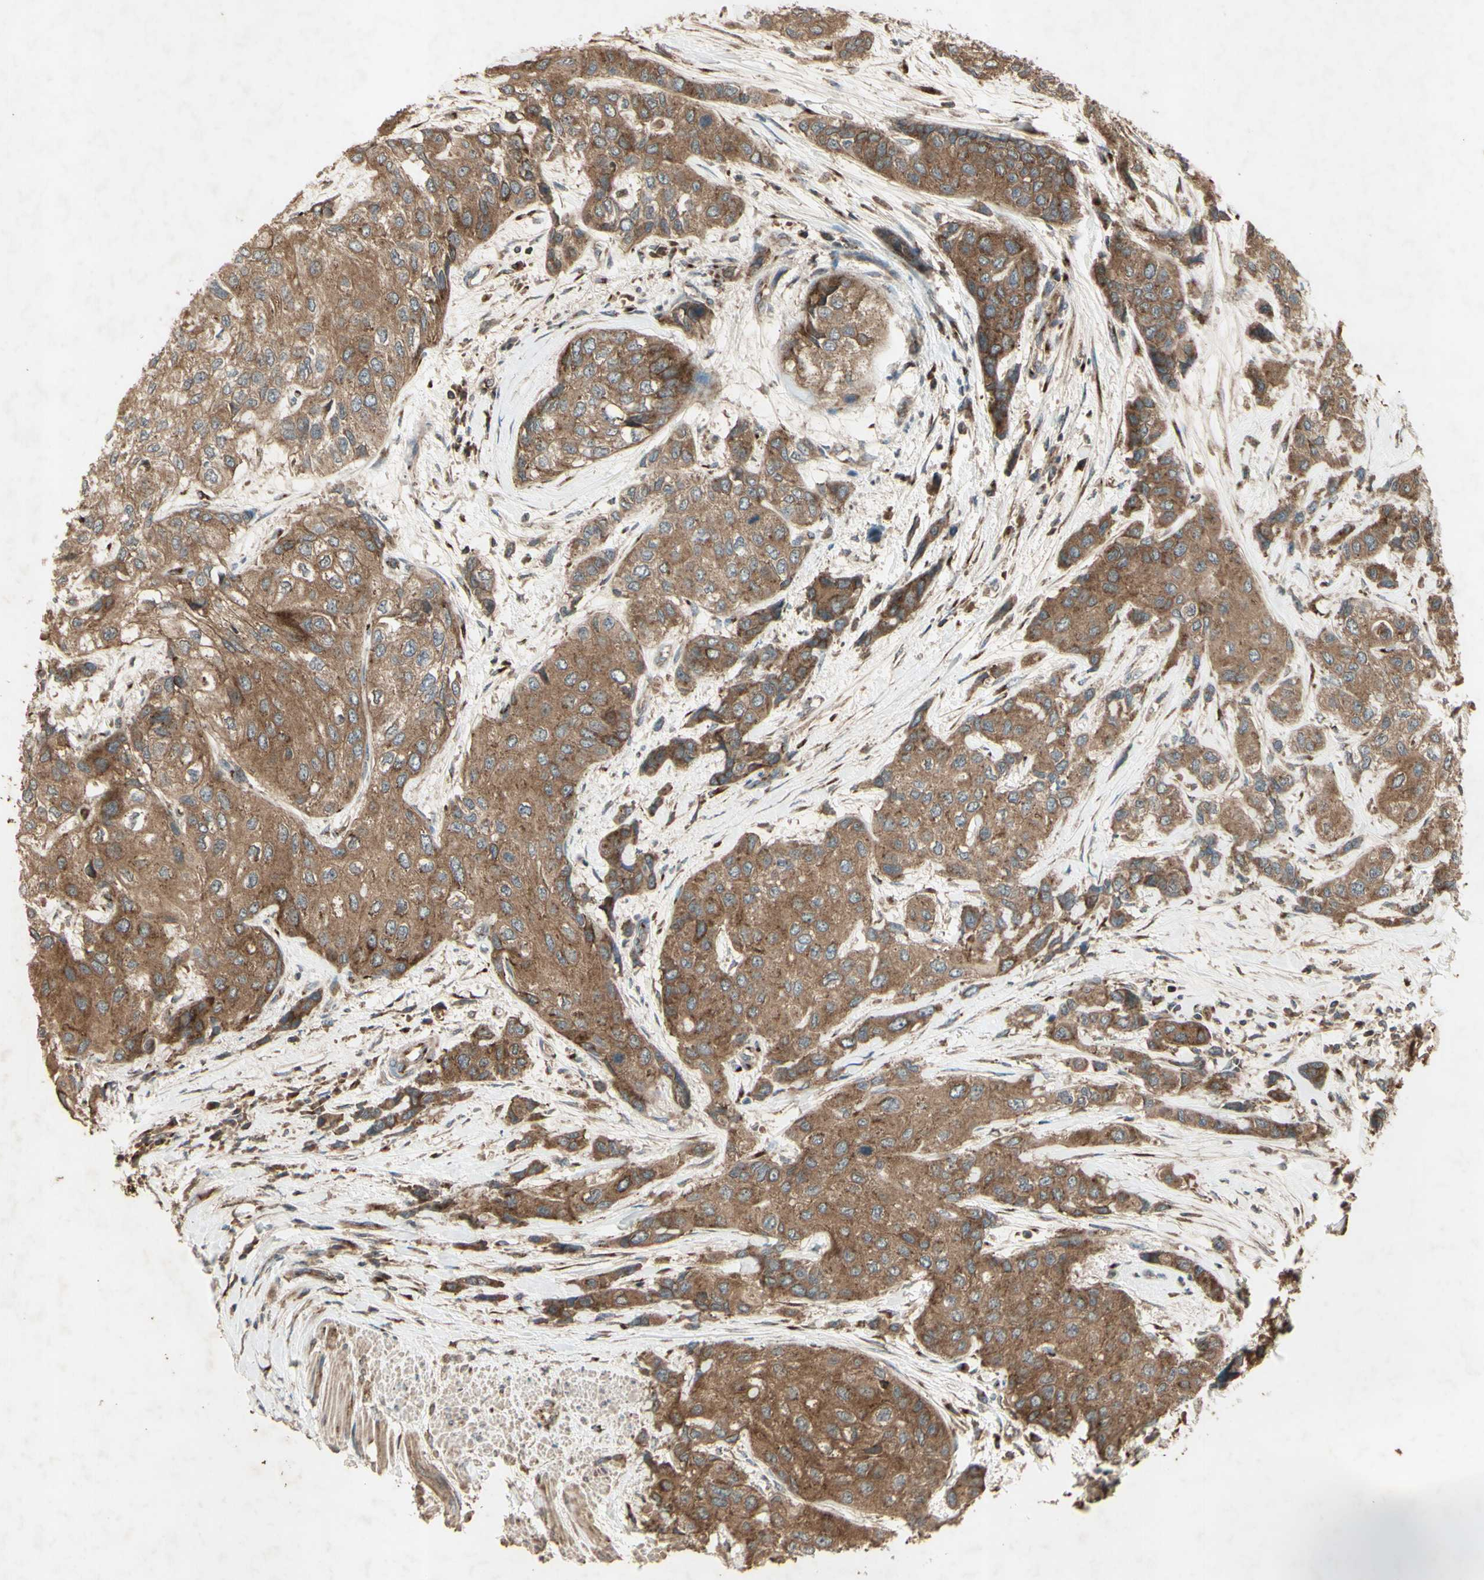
{"staining": {"intensity": "moderate", "quantity": ">75%", "location": "cytoplasmic/membranous"}, "tissue": "urothelial cancer", "cell_type": "Tumor cells", "image_type": "cancer", "snomed": [{"axis": "morphology", "description": "Urothelial carcinoma, High grade"}, {"axis": "topography", "description": "Urinary bladder"}], "caption": "Urothelial cancer tissue exhibits moderate cytoplasmic/membranous positivity in about >75% of tumor cells, visualized by immunohistochemistry. Using DAB (3,3'-diaminobenzidine) (brown) and hematoxylin (blue) stains, captured at high magnification using brightfield microscopy.", "gene": "AP1G1", "patient": {"sex": "female", "age": 56}}